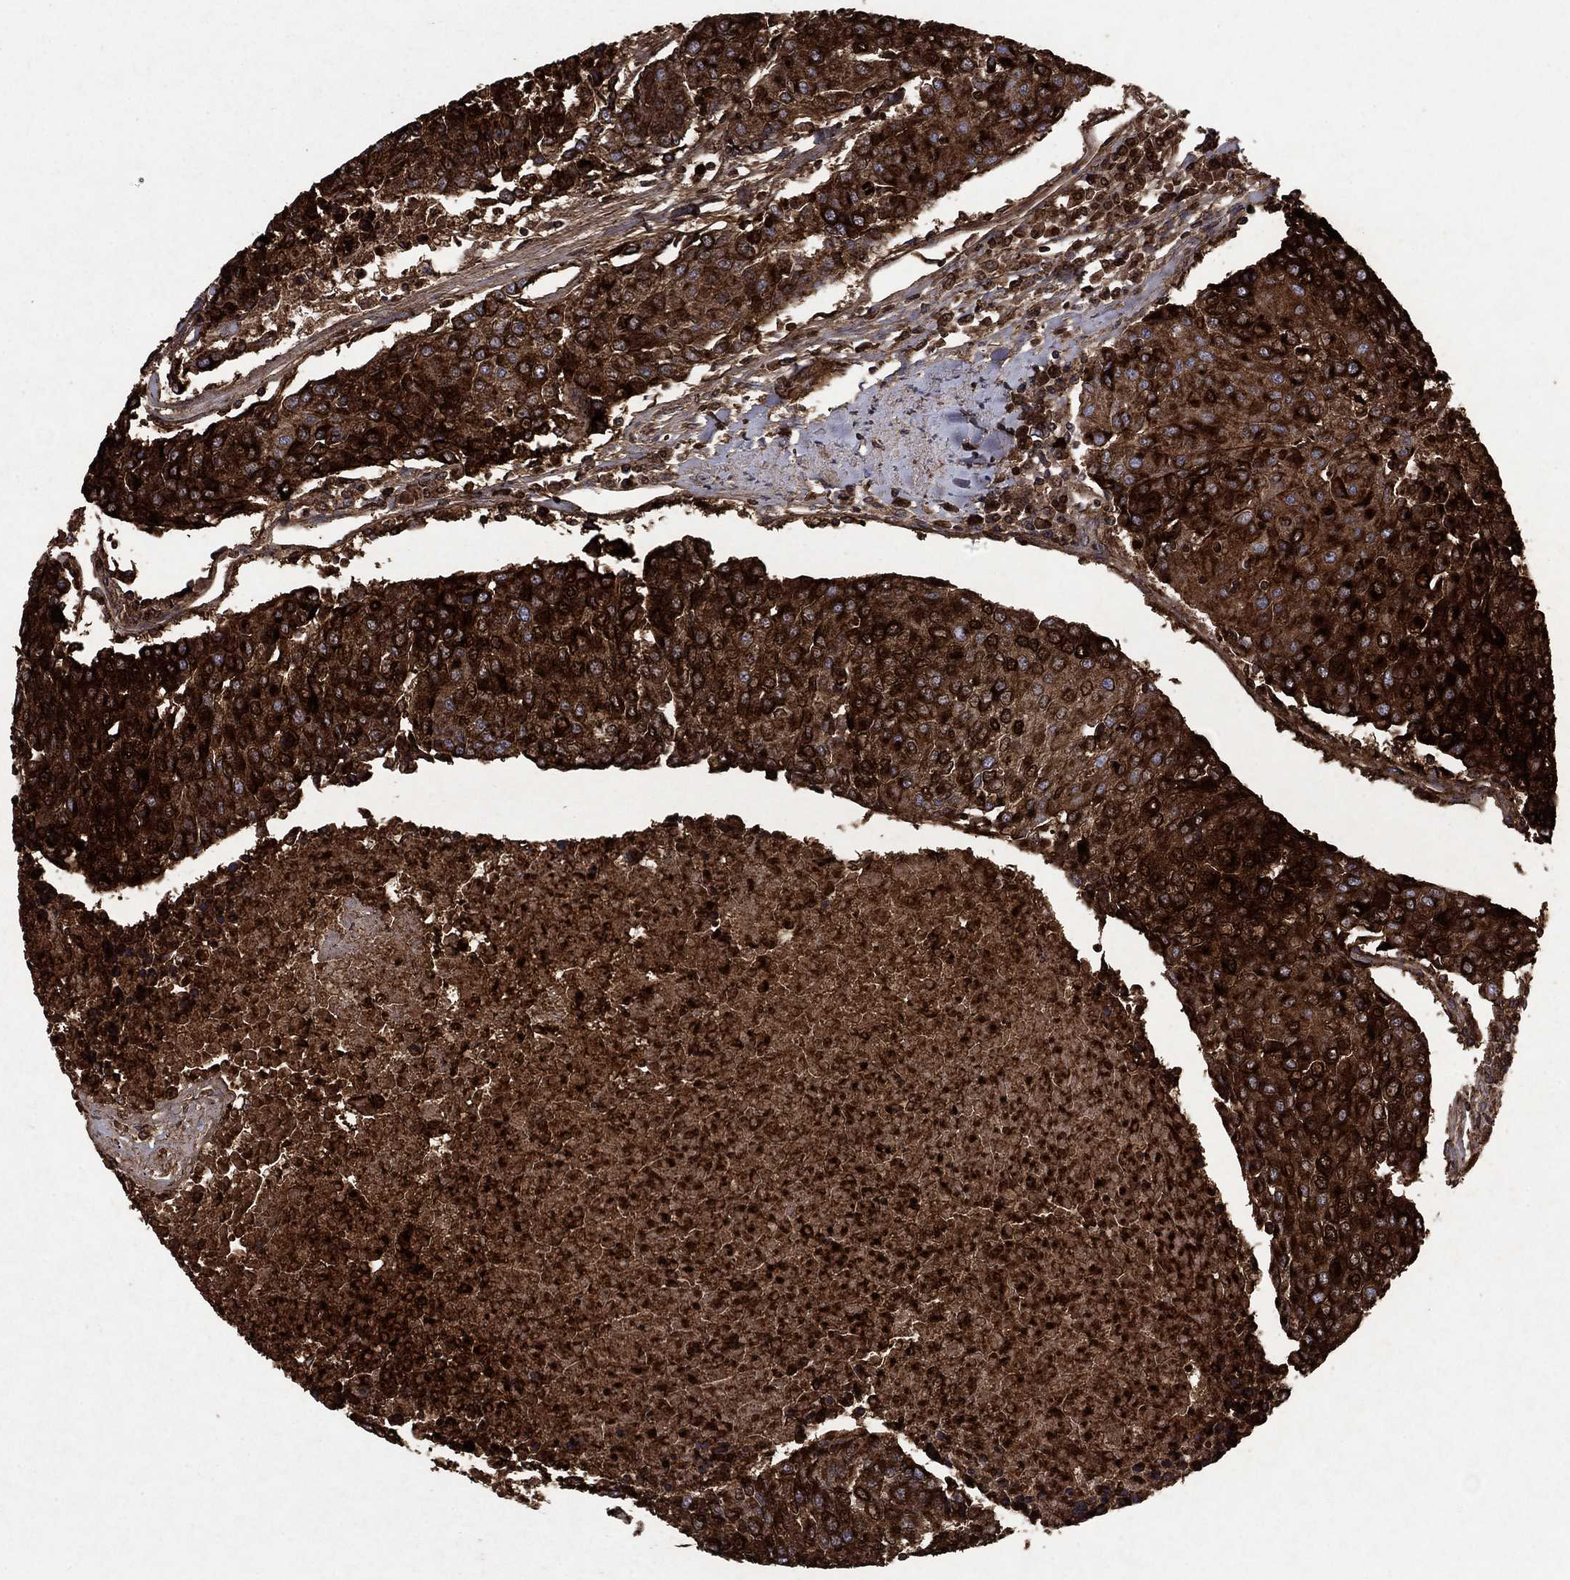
{"staining": {"intensity": "strong", "quantity": ">75%", "location": "cytoplasmic/membranous"}, "tissue": "urothelial cancer", "cell_type": "Tumor cells", "image_type": "cancer", "snomed": [{"axis": "morphology", "description": "Urothelial carcinoma, High grade"}, {"axis": "topography", "description": "Urinary bladder"}], "caption": "Immunohistochemical staining of human urothelial cancer exhibits strong cytoplasmic/membranous protein positivity in approximately >75% of tumor cells.", "gene": "CD24", "patient": {"sex": "female", "age": 85}}